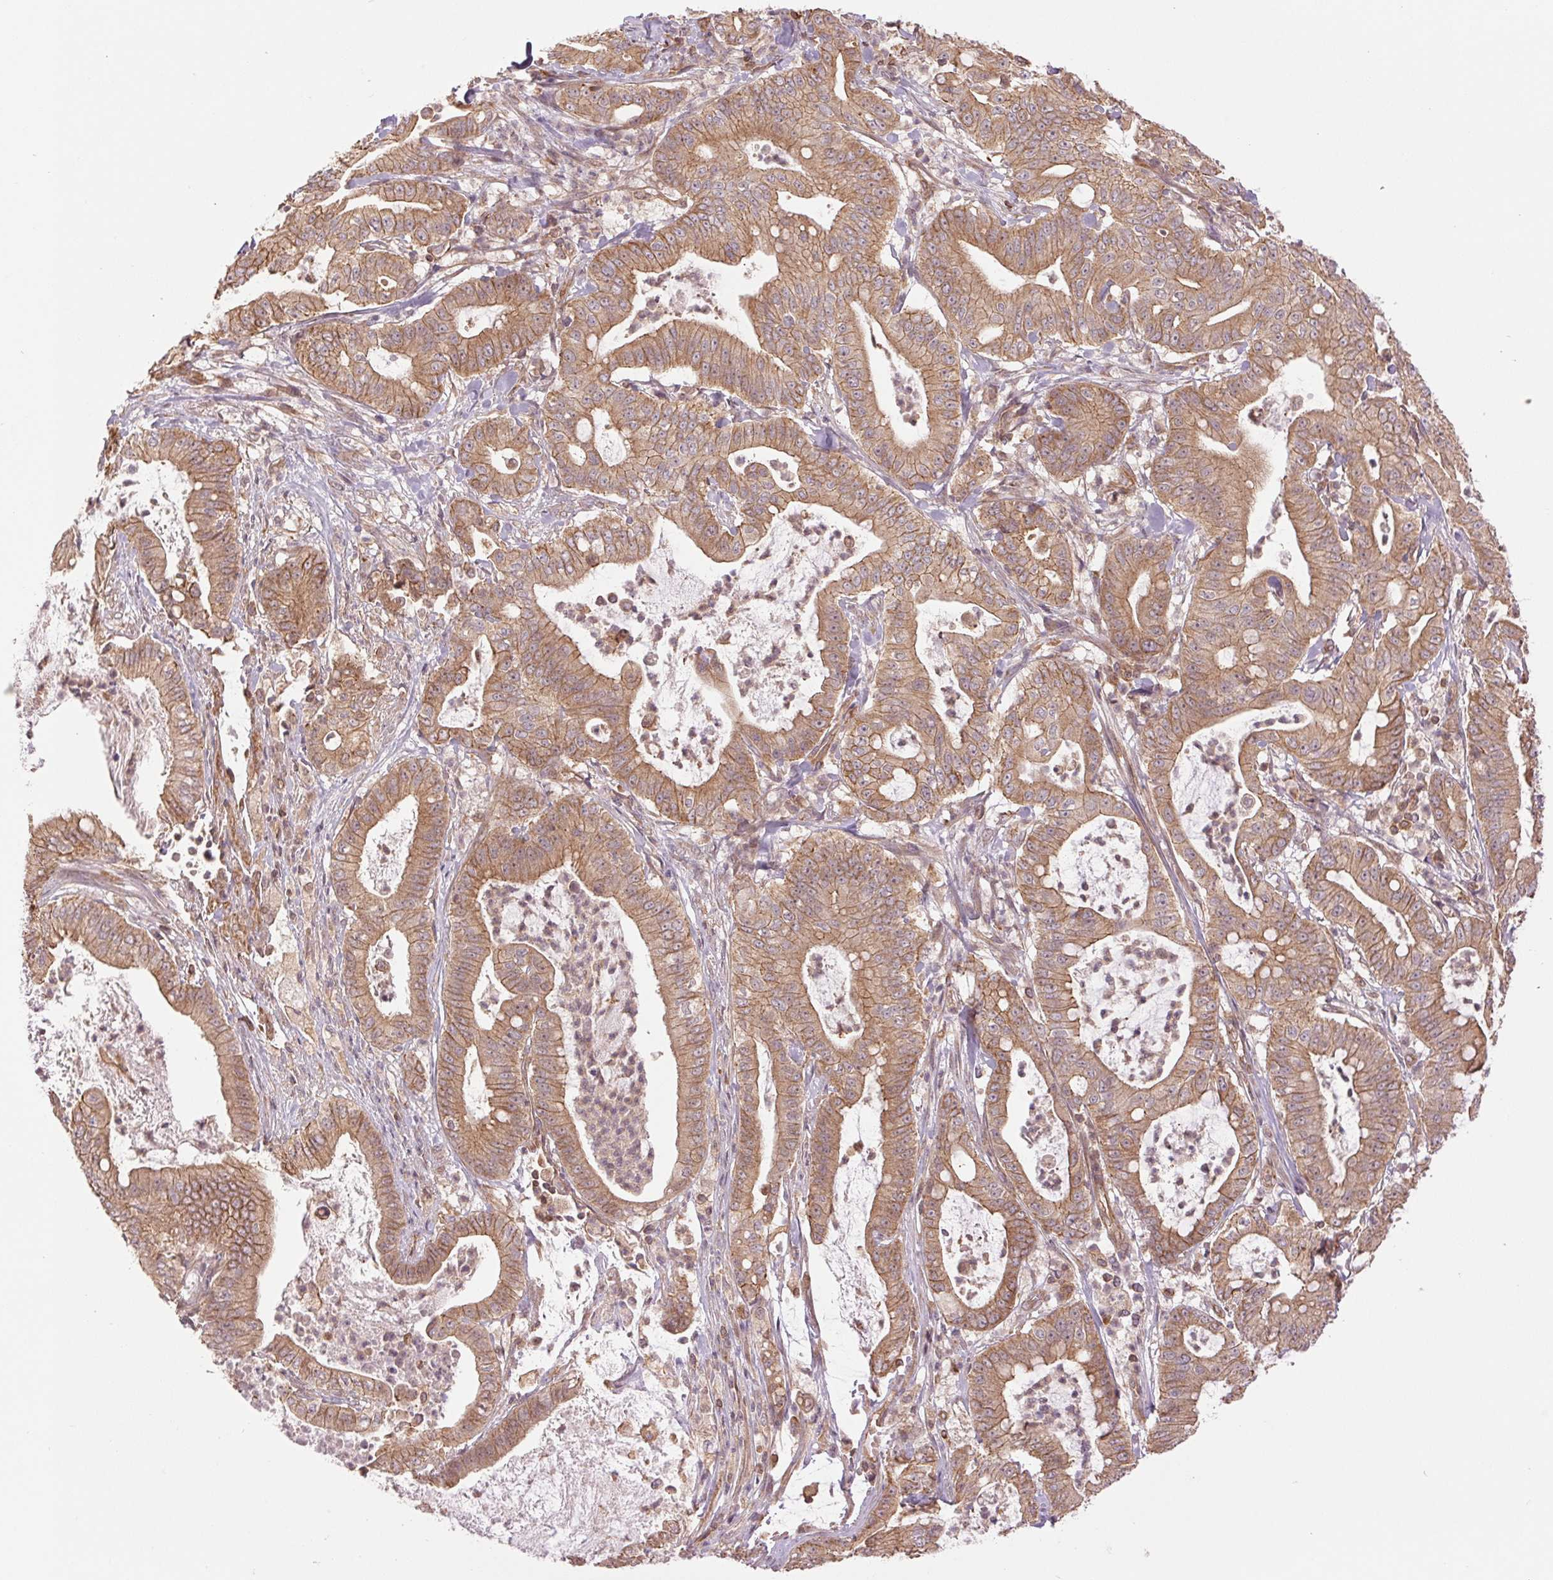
{"staining": {"intensity": "moderate", "quantity": ">75%", "location": "cytoplasmic/membranous"}, "tissue": "pancreatic cancer", "cell_type": "Tumor cells", "image_type": "cancer", "snomed": [{"axis": "morphology", "description": "Adenocarcinoma, NOS"}, {"axis": "topography", "description": "Pancreas"}], "caption": "About >75% of tumor cells in pancreatic adenocarcinoma exhibit moderate cytoplasmic/membranous protein positivity as visualized by brown immunohistochemical staining.", "gene": "STARD7", "patient": {"sex": "male", "age": 71}}